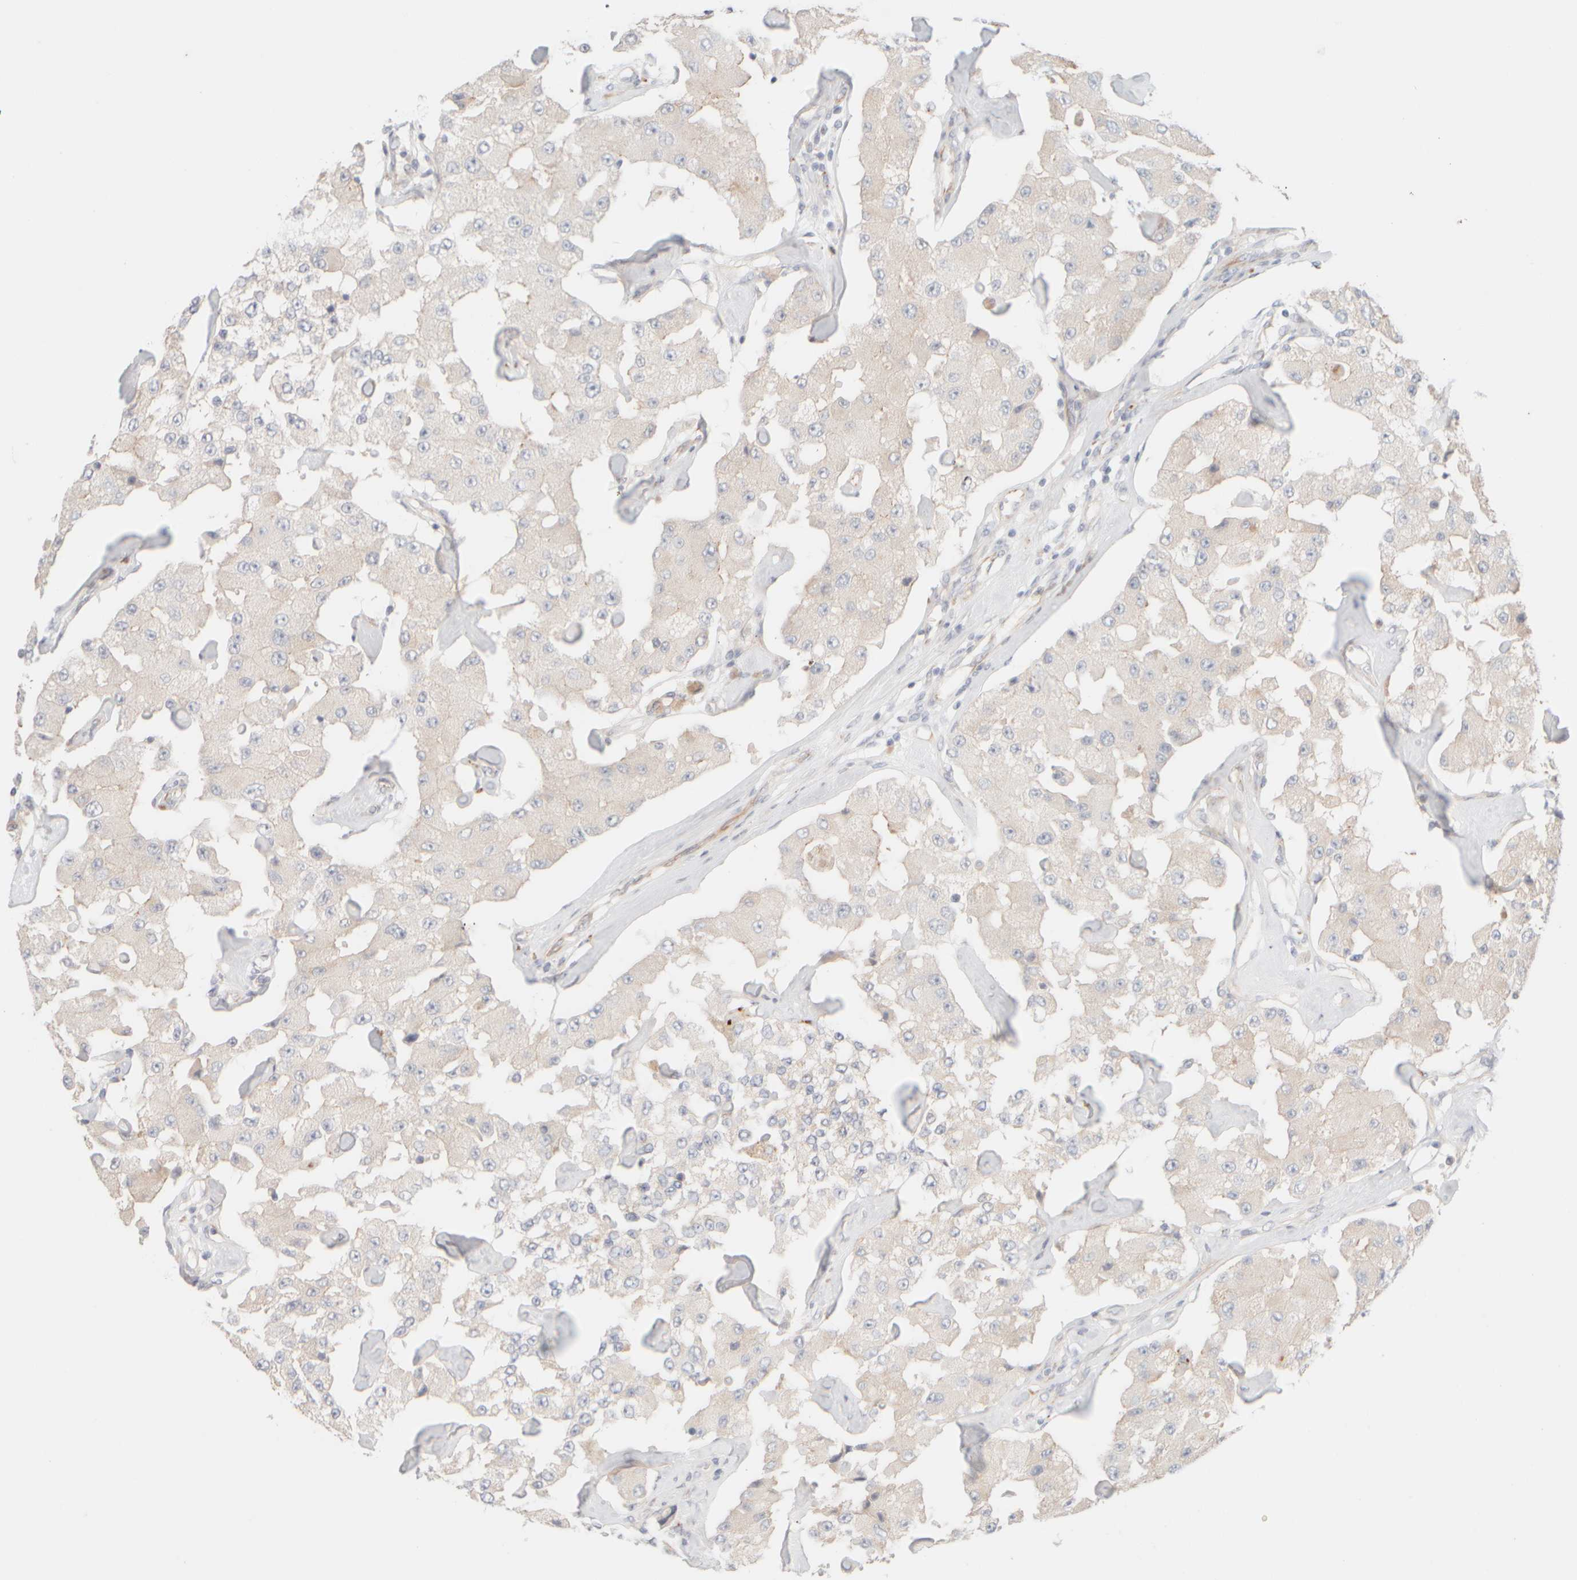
{"staining": {"intensity": "negative", "quantity": "none", "location": "none"}, "tissue": "carcinoid", "cell_type": "Tumor cells", "image_type": "cancer", "snomed": [{"axis": "morphology", "description": "Carcinoid, malignant, NOS"}, {"axis": "topography", "description": "Pancreas"}], "caption": "Immunohistochemistry histopathology image of human carcinoid stained for a protein (brown), which demonstrates no staining in tumor cells.", "gene": "UNC13B", "patient": {"sex": "male", "age": 41}}